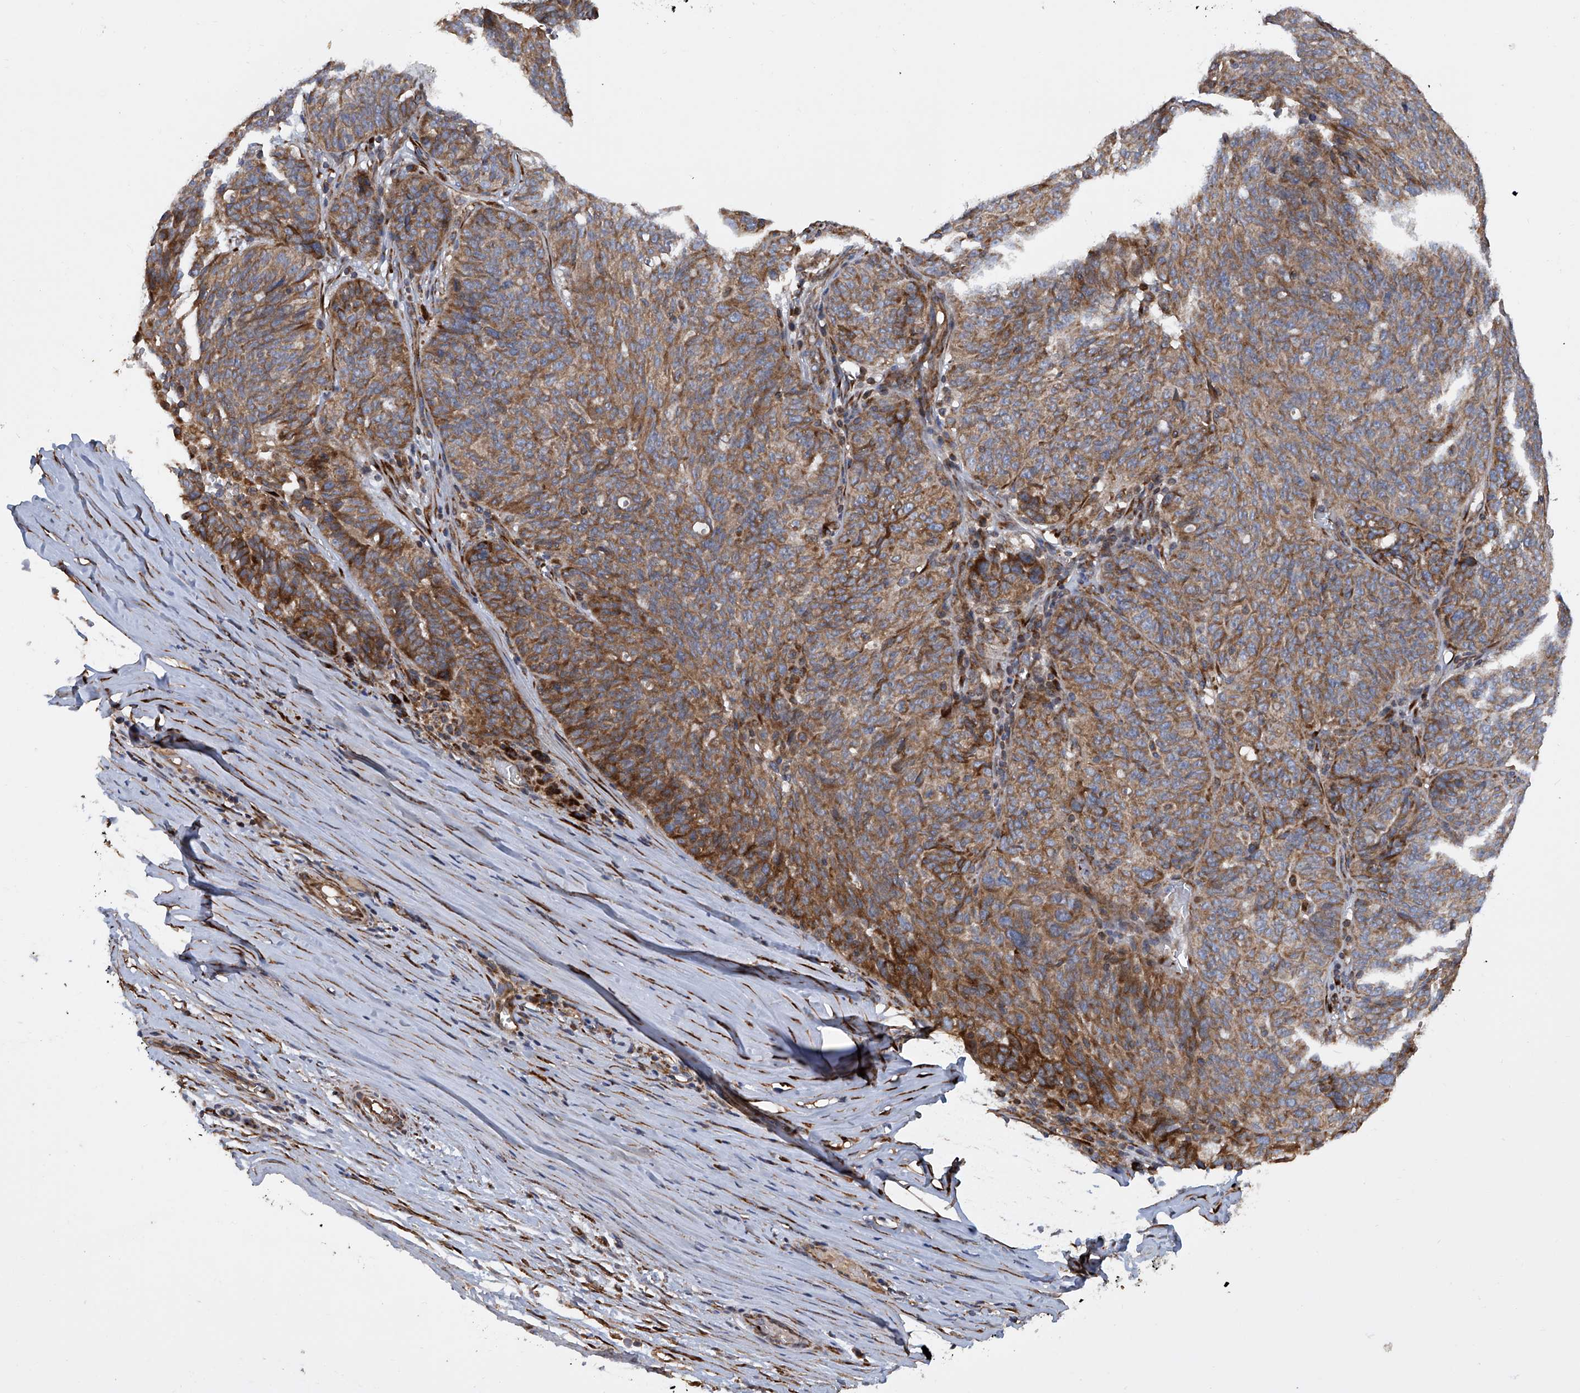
{"staining": {"intensity": "moderate", "quantity": ">75%", "location": "cytoplasmic/membranous"}, "tissue": "ovarian cancer", "cell_type": "Tumor cells", "image_type": "cancer", "snomed": [{"axis": "morphology", "description": "Cystadenocarcinoma, serous, NOS"}, {"axis": "topography", "description": "Ovary"}], "caption": "Tumor cells reveal medium levels of moderate cytoplasmic/membranous expression in approximately >75% of cells in human ovarian cancer (serous cystadenocarcinoma). The staining was performed using DAB, with brown indicating positive protein expression. Nuclei are stained blue with hematoxylin.", "gene": "ASCC3", "patient": {"sex": "female", "age": 59}}